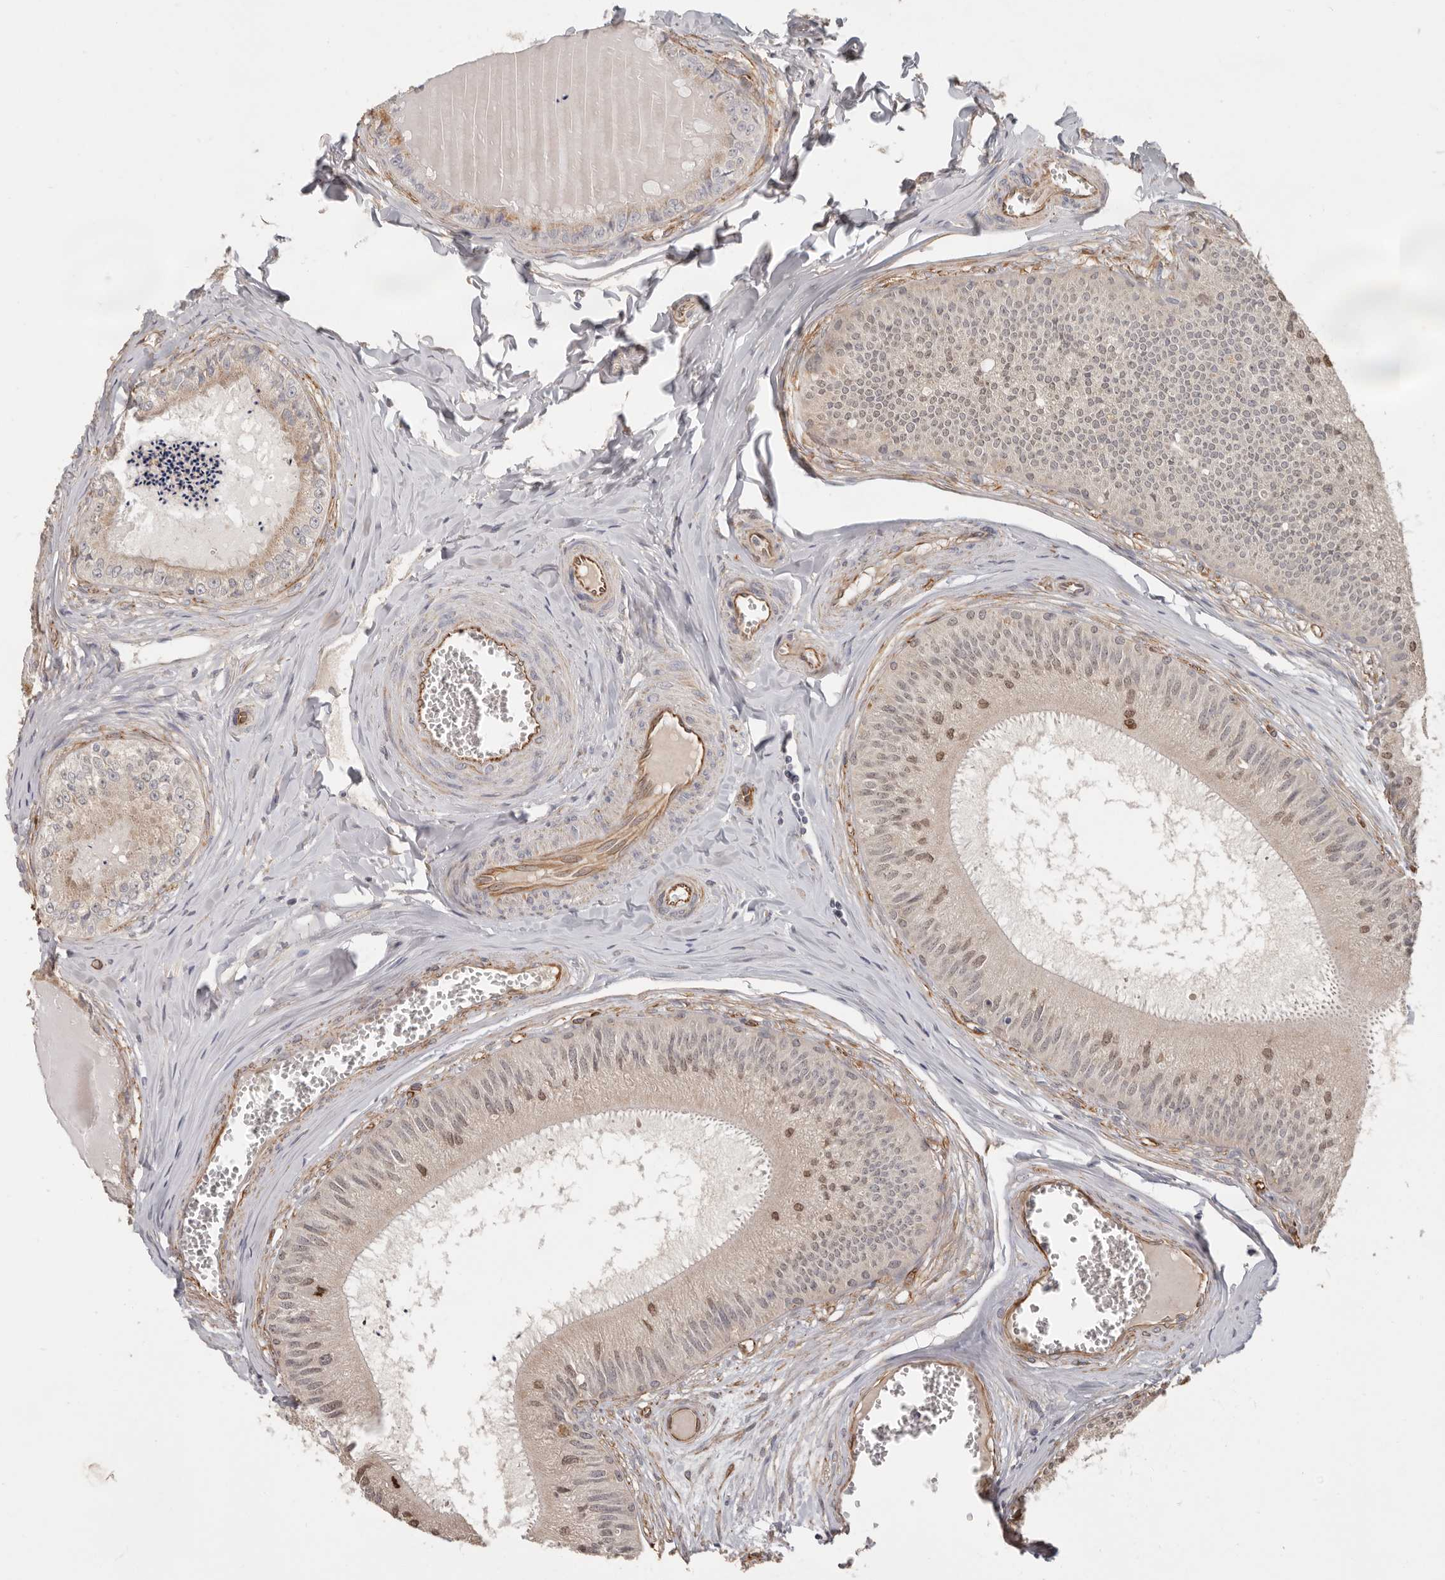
{"staining": {"intensity": "moderate", "quantity": "25%-75%", "location": "cytoplasmic/membranous"}, "tissue": "epididymis", "cell_type": "Glandular cells", "image_type": "normal", "snomed": [{"axis": "morphology", "description": "Normal tissue, NOS"}, {"axis": "topography", "description": "Epididymis"}], "caption": "The photomicrograph exhibits a brown stain indicating the presence of a protein in the cytoplasmic/membranous of glandular cells in epididymis. (DAB (3,3'-diaminobenzidine) IHC with brightfield microscopy, high magnification).", "gene": "SPRING1", "patient": {"sex": "male", "age": 31}}